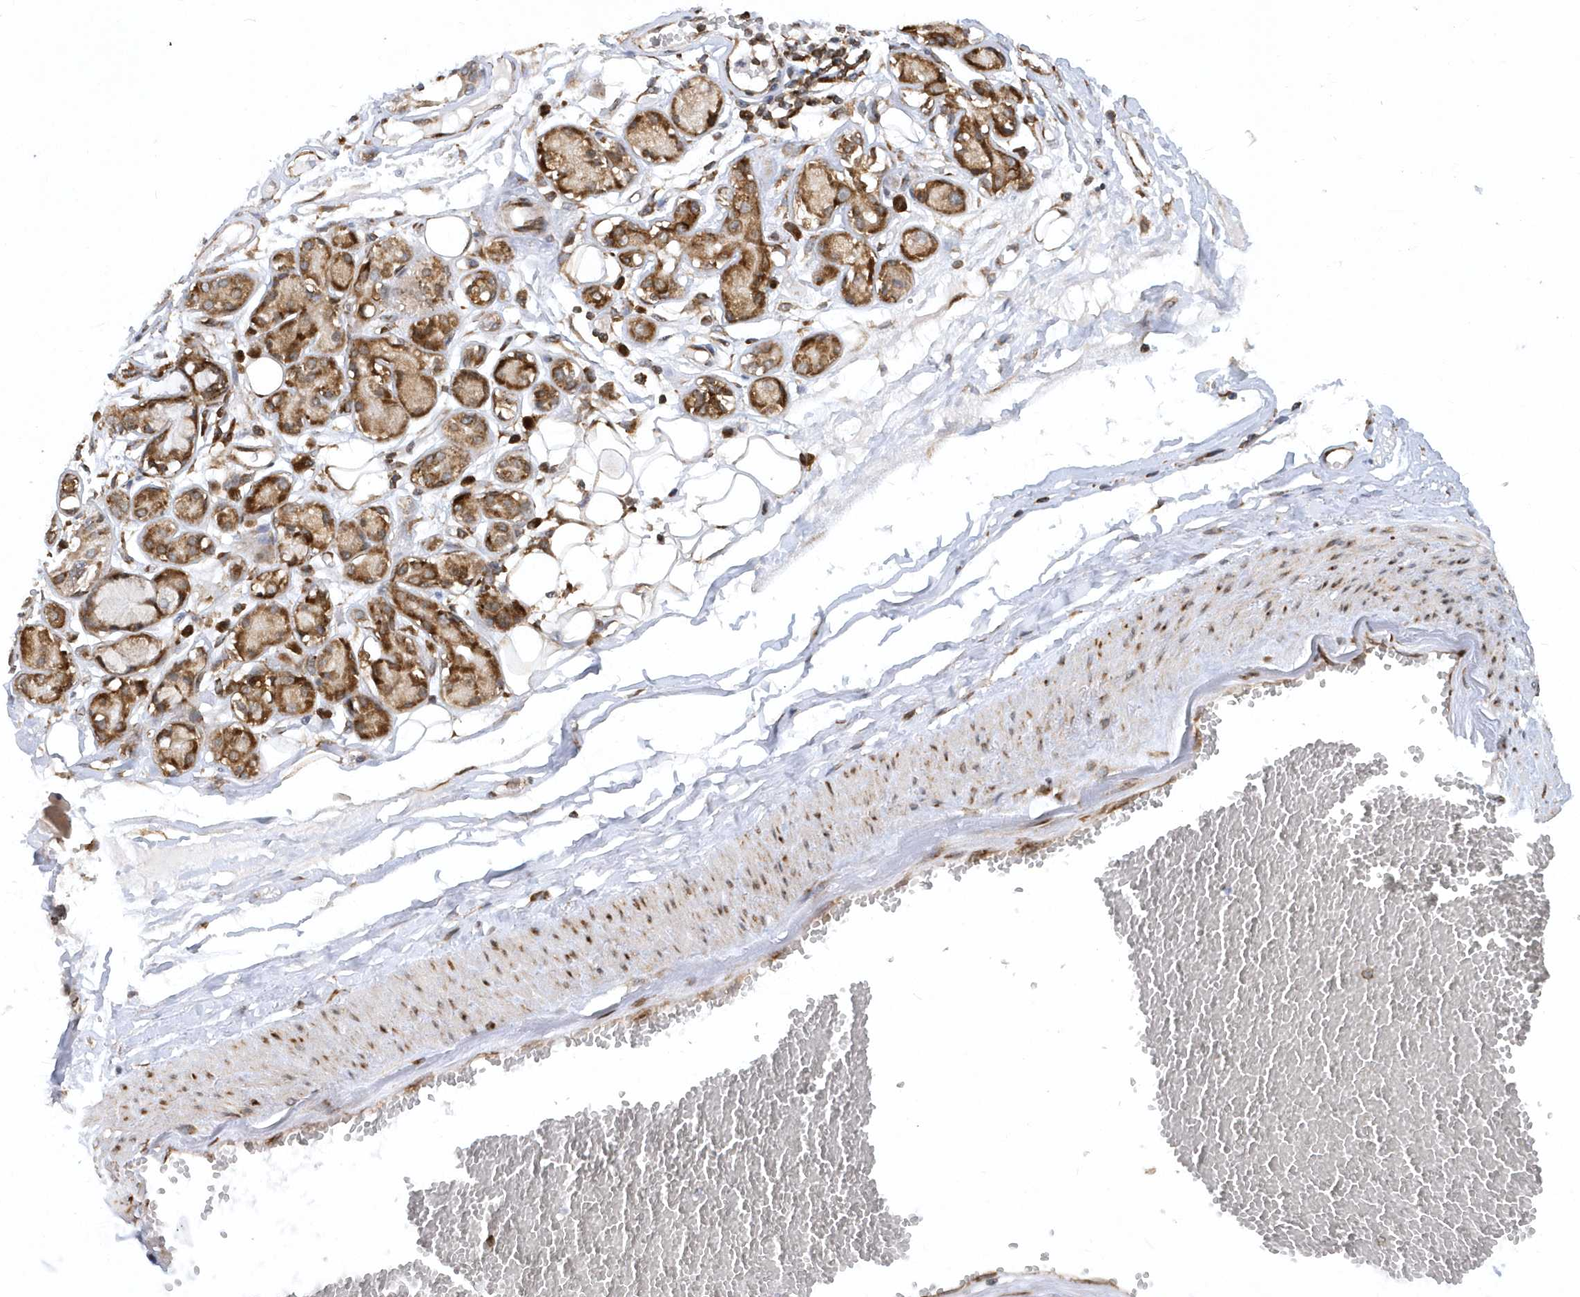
{"staining": {"intensity": "negative", "quantity": "none", "location": "none"}, "tissue": "adipose tissue", "cell_type": "Adipocytes", "image_type": "normal", "snomed": [{"axis": "morphology", "description": "Normal tissue, NOS"}, {"axis": "morphology", "description": "Inflammation, NOS"}, {"axis": "topography", "description": "Salivary gland"}, {"axis": "topography", "description": "Peripheral nerve tissue"}], "caption": "A high-resolution histopathology image shows IHC staining of unremarkable adipose tissue, which displays no significant staining in adipocytes.", "gene": "PHF1", "patient": {"sex": "female", "age": 75}}